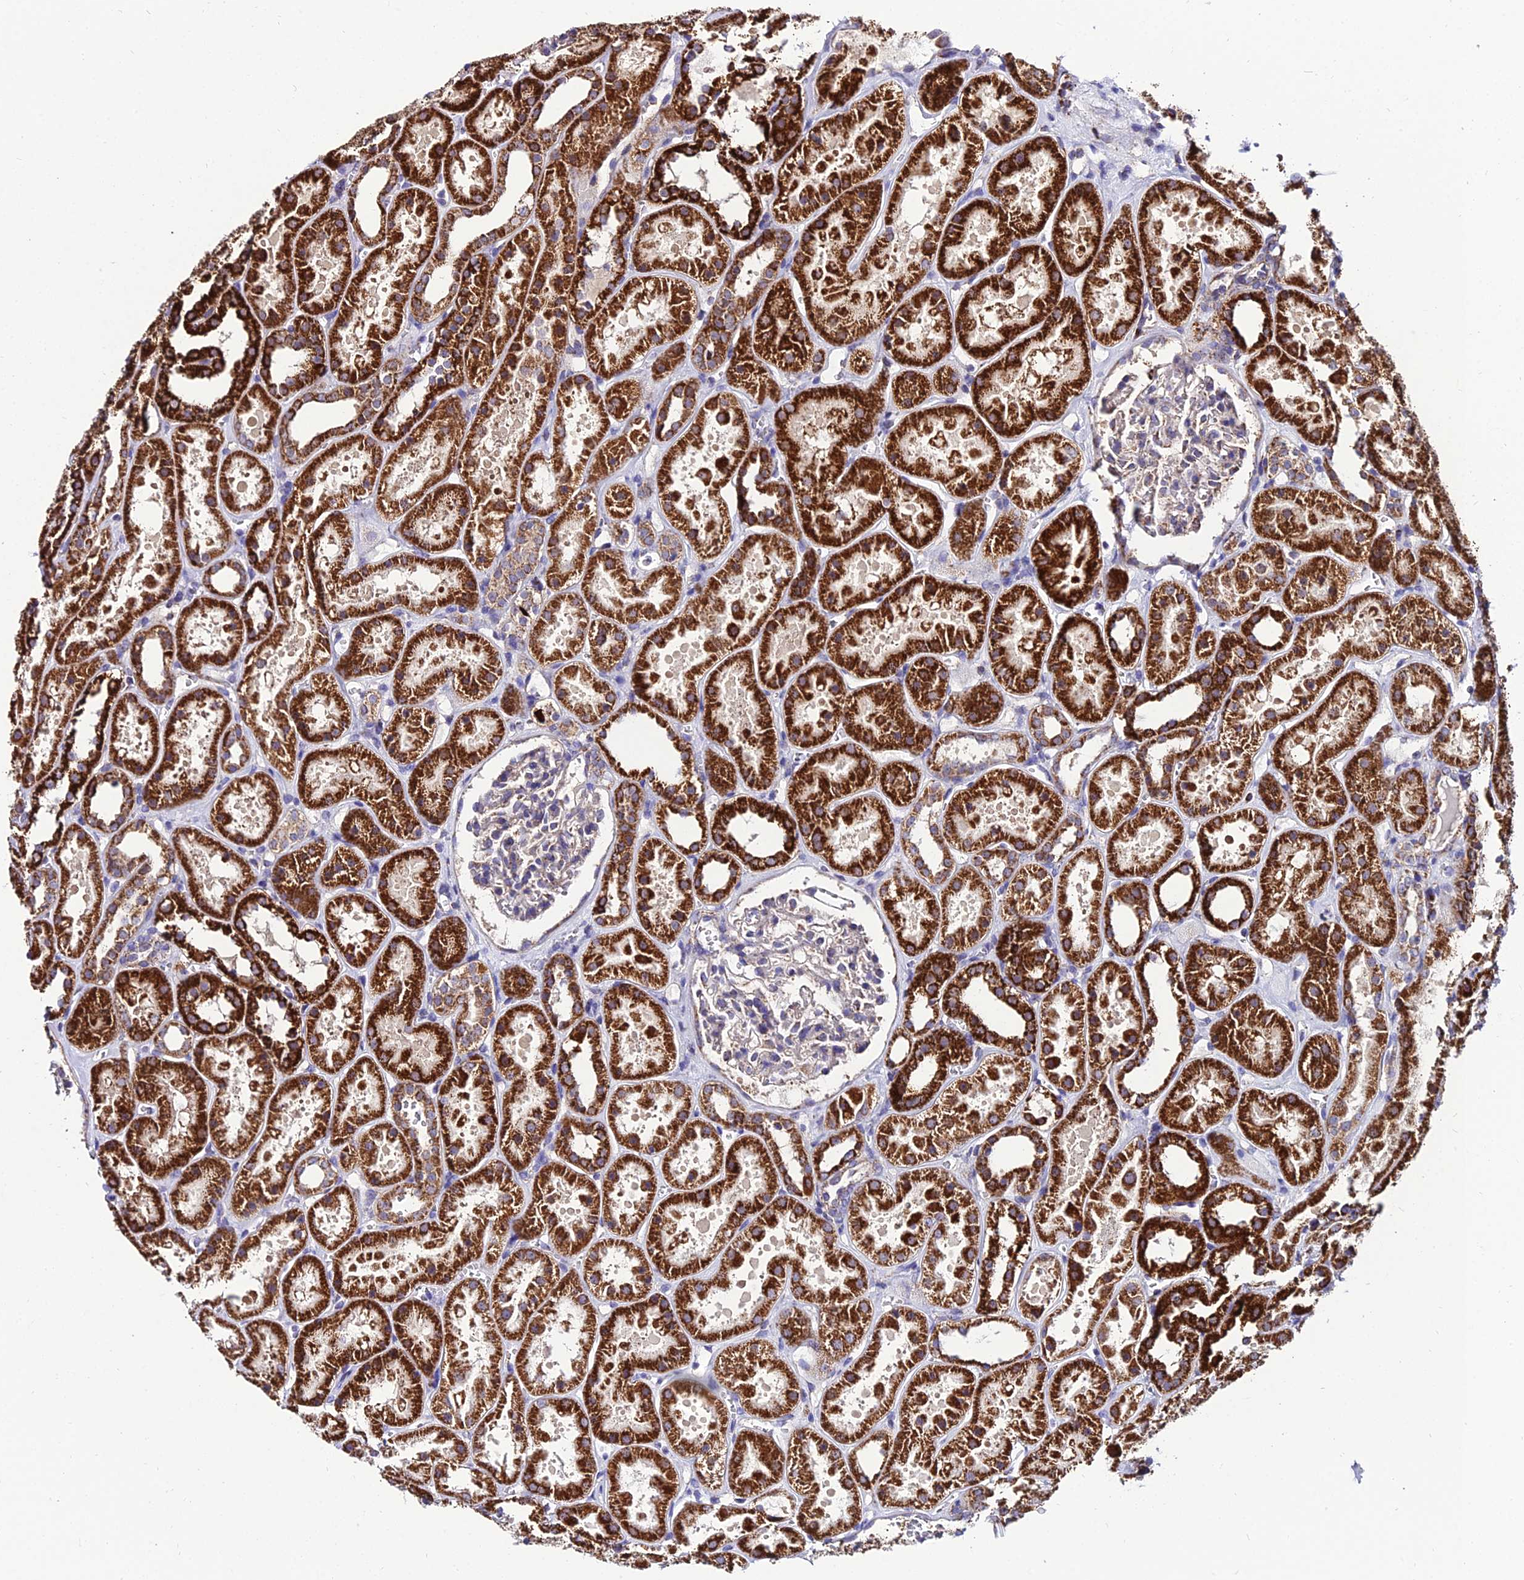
{"staining": {"intensity": "weak", "quantity": "<25%", "location": "cytoplasmic/membranous"}, "tissue": "kidney", "cell_type": "Cells in glomeruli", "image_type": "normal", "snomed": [{"axis": "morphology", "description": "Normal tissue, NOS"}, {"axis": "topography", "description": "Kidney"}], "caption": "The histopathology image shows no significant expression in cells in glomeruli of kidney. (DAB (3,3'-diaminobenzidine) immunohistochemistry visualized using brightfield microscopy, high magnification).", "gene": "PSMD2", "patient": {"sex": "female", "age": 41}}